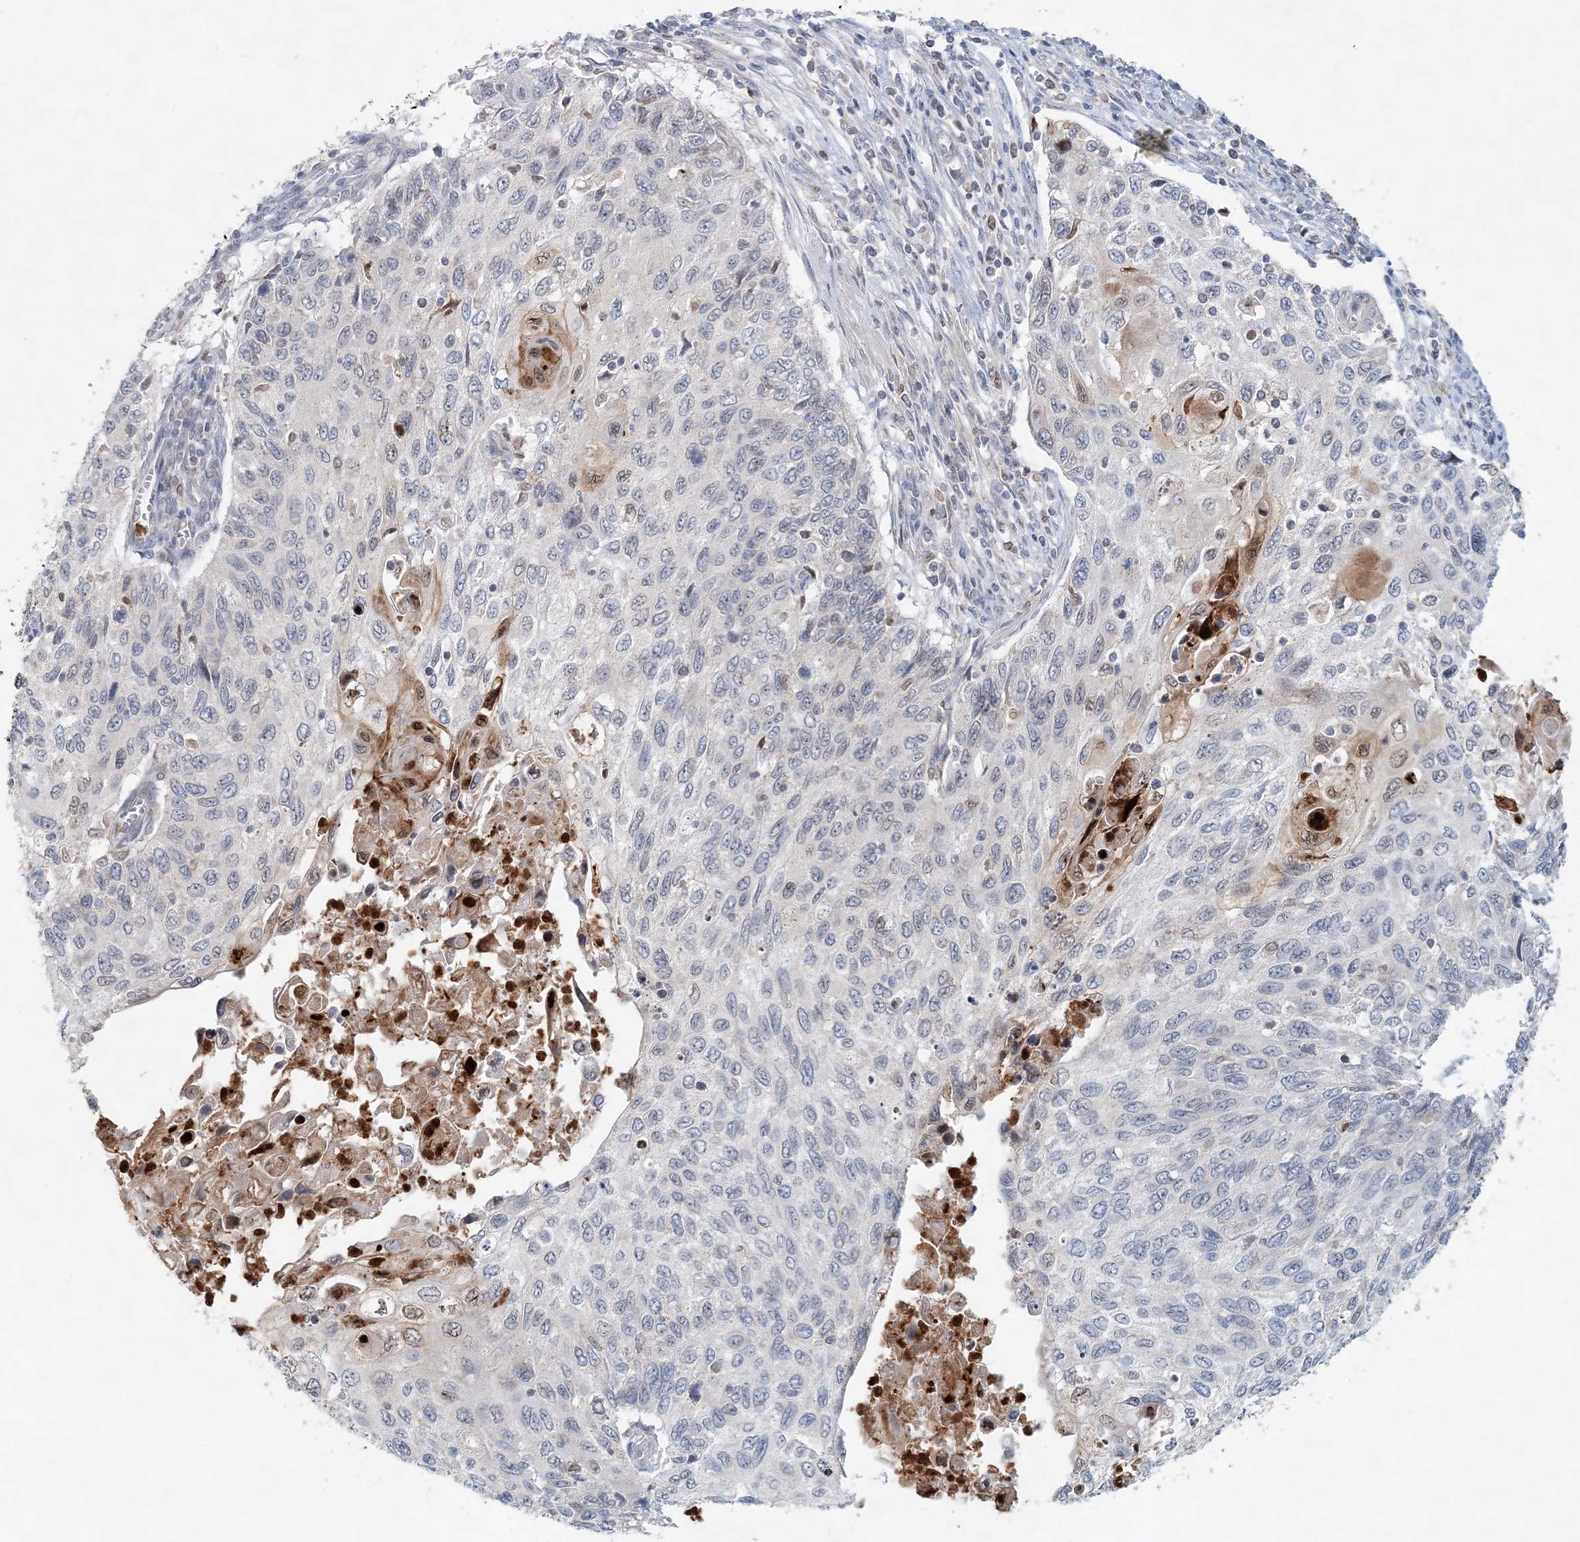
{"staining": {"intensity": "negative", "quantity": "none", "location": "none"}, "tissue": "cervical cancer", "cell_type": "Tumor cells", "image_type": "cancer", "snomed": [{"axis": "morphology", "description": "Squamous cell carcinoma, NOS"}, {"axis": "topography", "description": "Cervix"}], "caption": "An immunohistochemistry (IHC) micrograph of cervical squamous cell carcinoma is shown. There is no staining in tumor cells of cervical squamous cell carcinoma. (DAB immunohistochemistry, high magnification).", "gene": "NUP54", "patient": {"sex": "female", "age": 70}}